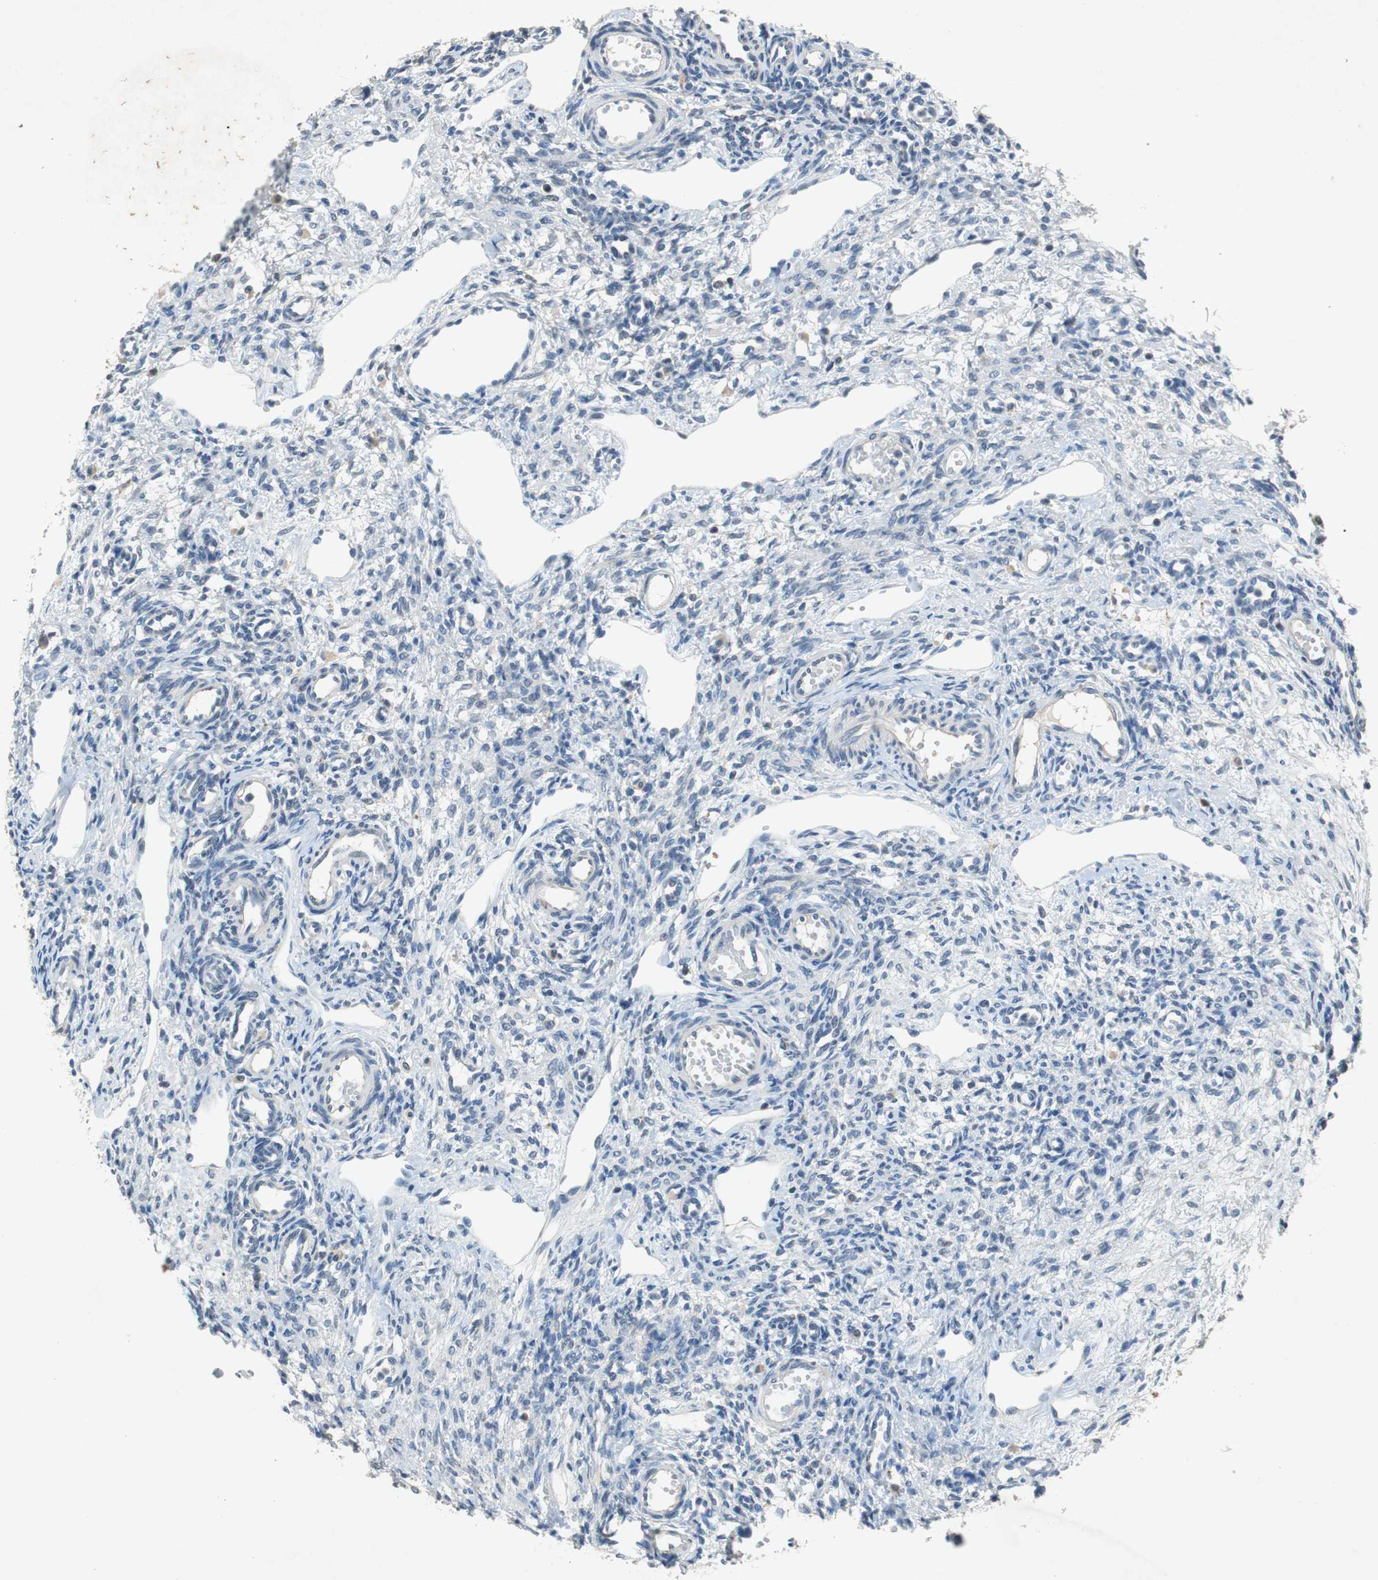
{"staining": {"intensity": "negative", "quantity": "none", "location": "none"}, "tissue": "ovary", "cell_type": "Ovarian stroma cells", "image_type": "normal", "snomed": [{"axis": "morphology", "description": "Normal tissue, NOS"}, {"axis": "topography", "description": "Ovary"}], "caption": "DAB (3,3'-diaminobenzidine) immunohistochemical staining of benign ovary displays no significant staining in ovarian stroma cells. (Immunohistochemistry (ihc), brightfield microscopy, high magnification).", "gene": "GLCCI1", "patient": {"sex": "female", "age": 33}}